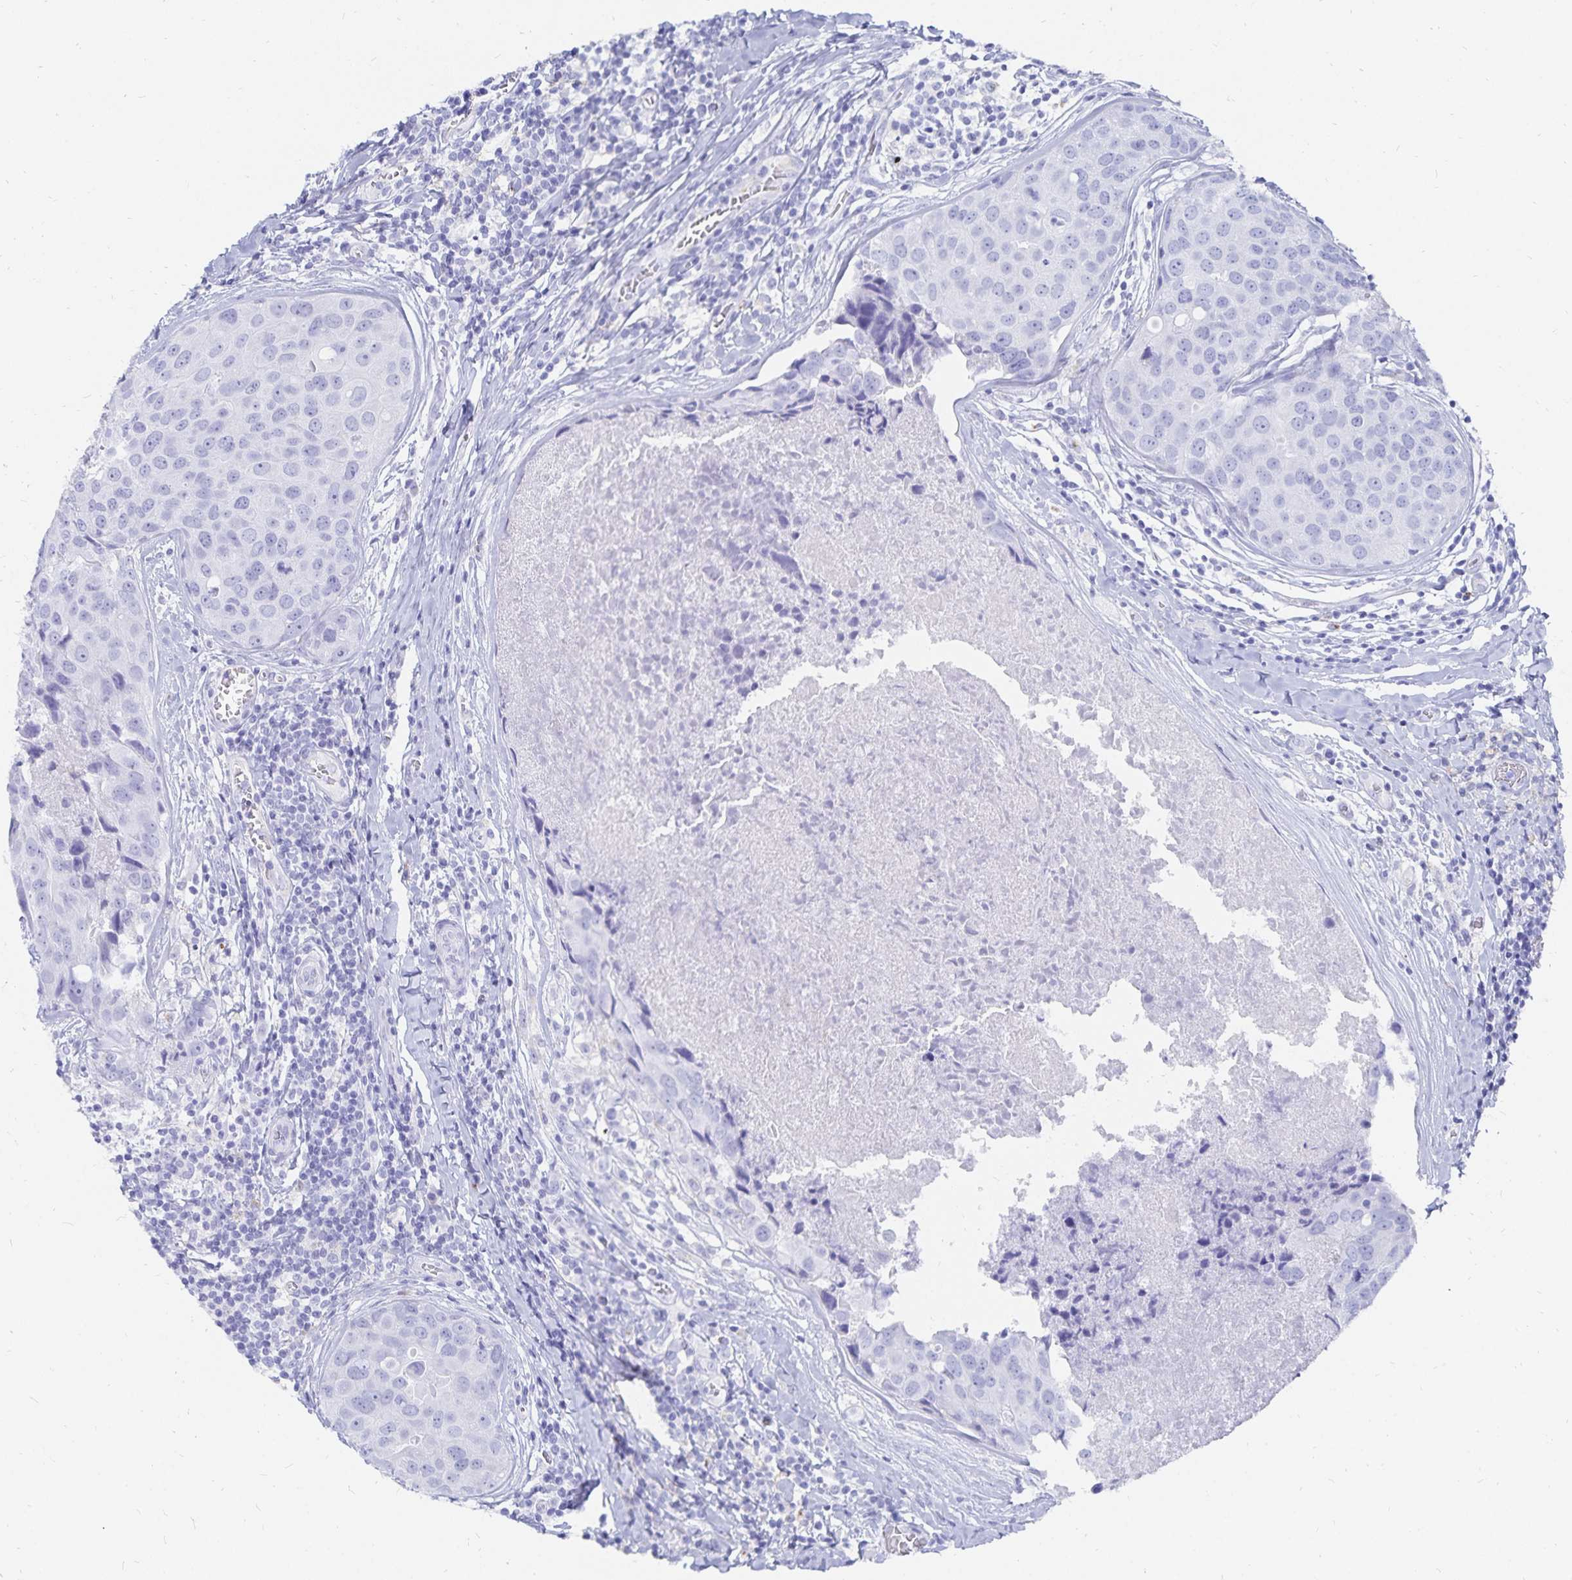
{"staining": {"intensity": "negative", "quantity": "none", "location": "none"}, "tissue": "breast cancer", "cell_type": "Tumor cells", "image_type": "cancer", "snomed": [{"axis": "morphology", "description": "Duct carcinoma"}, {"axis": "topography", "description": "Breast"}], "caption": "Tumor cells show no significant staining in breast infiltrating ductal carcinoma.", "gene": "INSL5", "patient": {"sex": "female", "age": 24}}